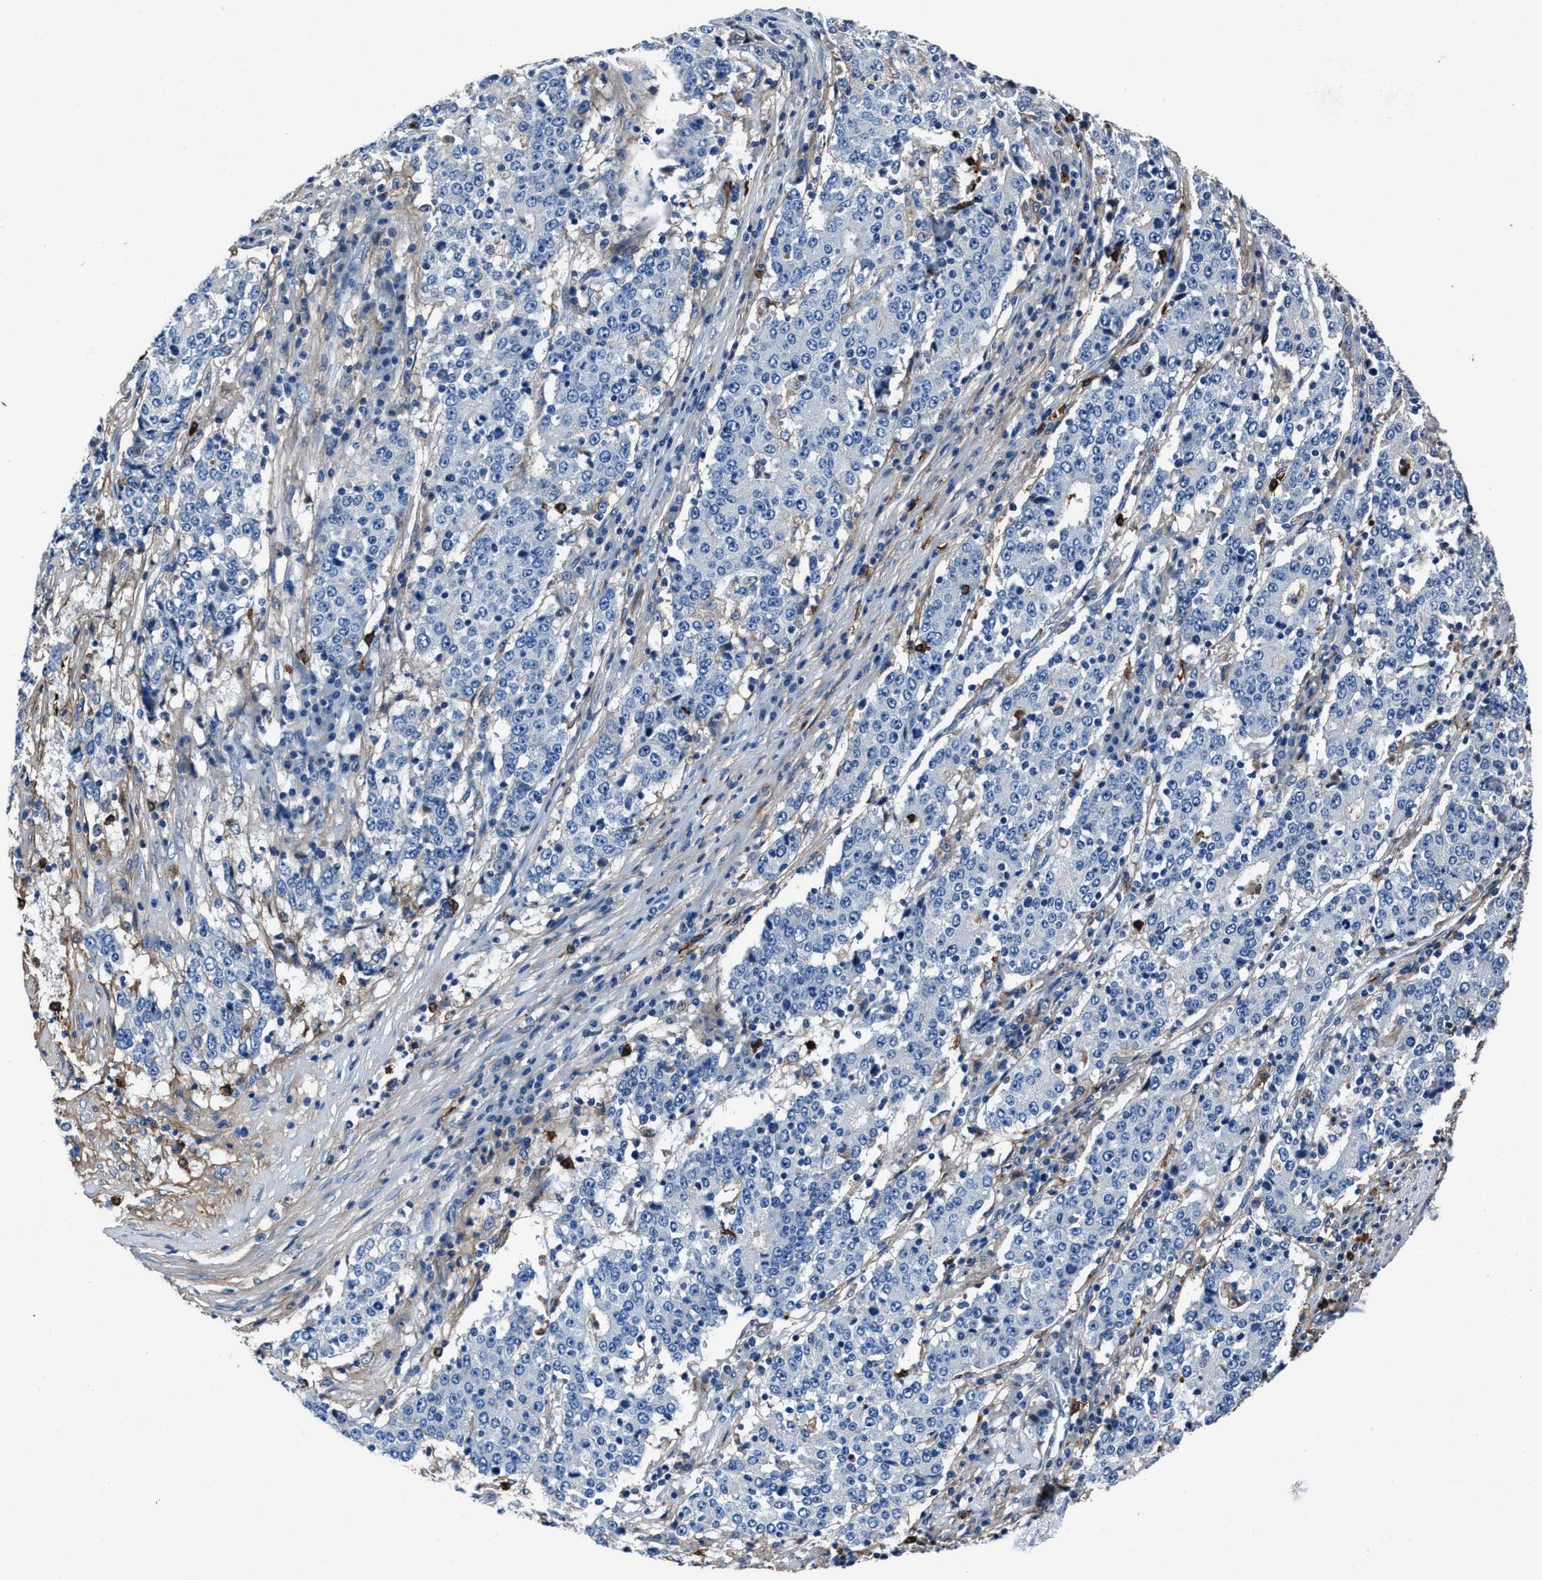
{"staining": {"intensity": "negative", "quantity": "none", "location": "none"}, "tissue": "stomach cancer", "cell_type": "Tumor cells", "image_type": "cancer", "snomed": [{"axis": "morphology", "description": "Adenocarcinoma, NOS"}, {"axis": "topography", "description": "Stomach"}], "caption": "IHC micrograph of neoplastic tissue: adenocarcinoma (stomach) stained with DAB demonstrates no significant protein staining in tumor cells.", "gene": "FGL2", "patient": {"sex": "male", "age": 59}}